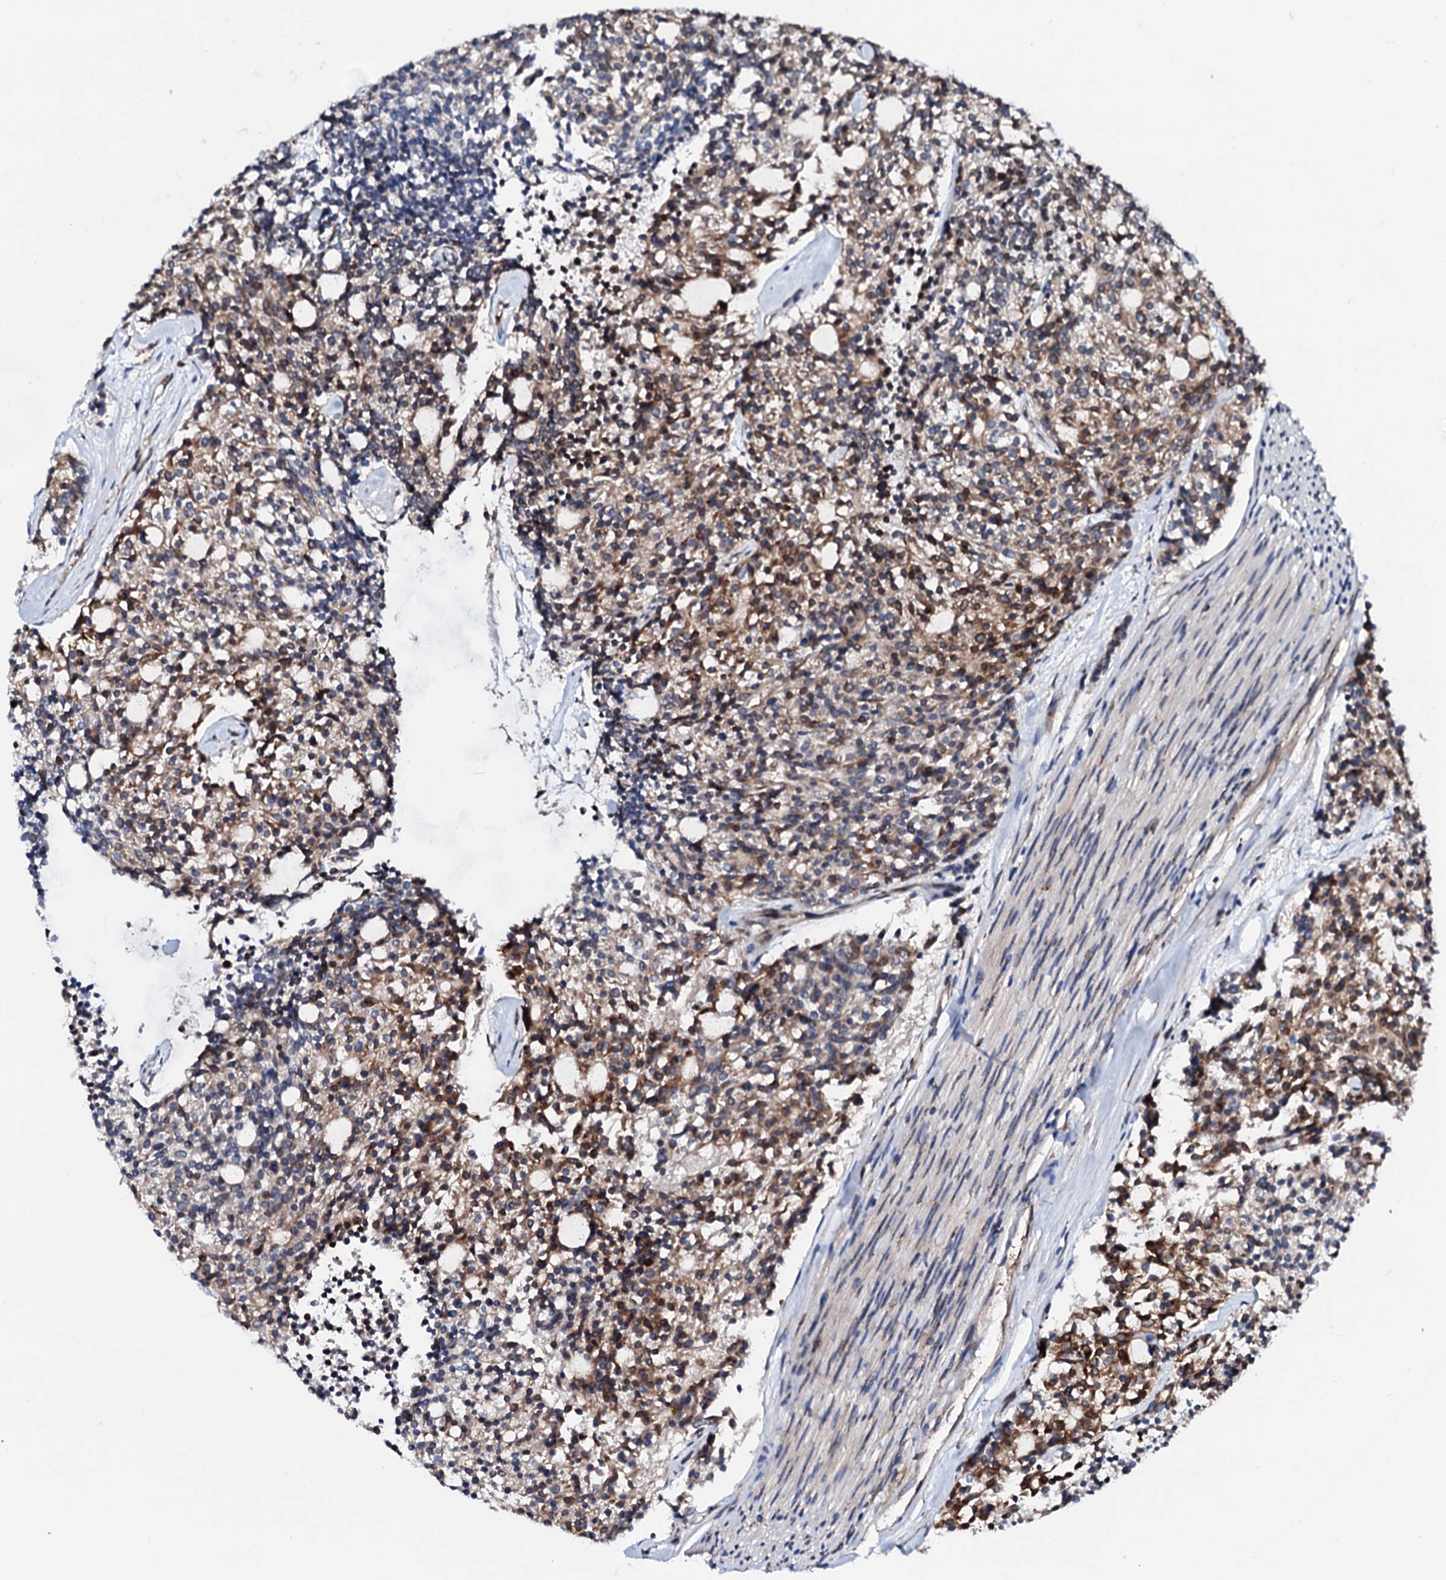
{"staining": {"intensity": "moderate", "quantity": ">75%", "location": "cytoplasmic/membranous"}, "tissue": "carcinoid", "cell_type": "Tumor cells", "image_type": "cancer", "snomed": [{"axis": "morphology", "description": "Carcinoid, malignant, NOS"}, {"axis": "topography", "description": "Pancreas"}], "caption": "Human carcinoid (malignant) stained with a brown dye shows moderate cytoplasmic/membranous positive expression in about >75% of tumor cells.", "gene": "TMCO3", "patient": {"sex": "female", "age": 54}}